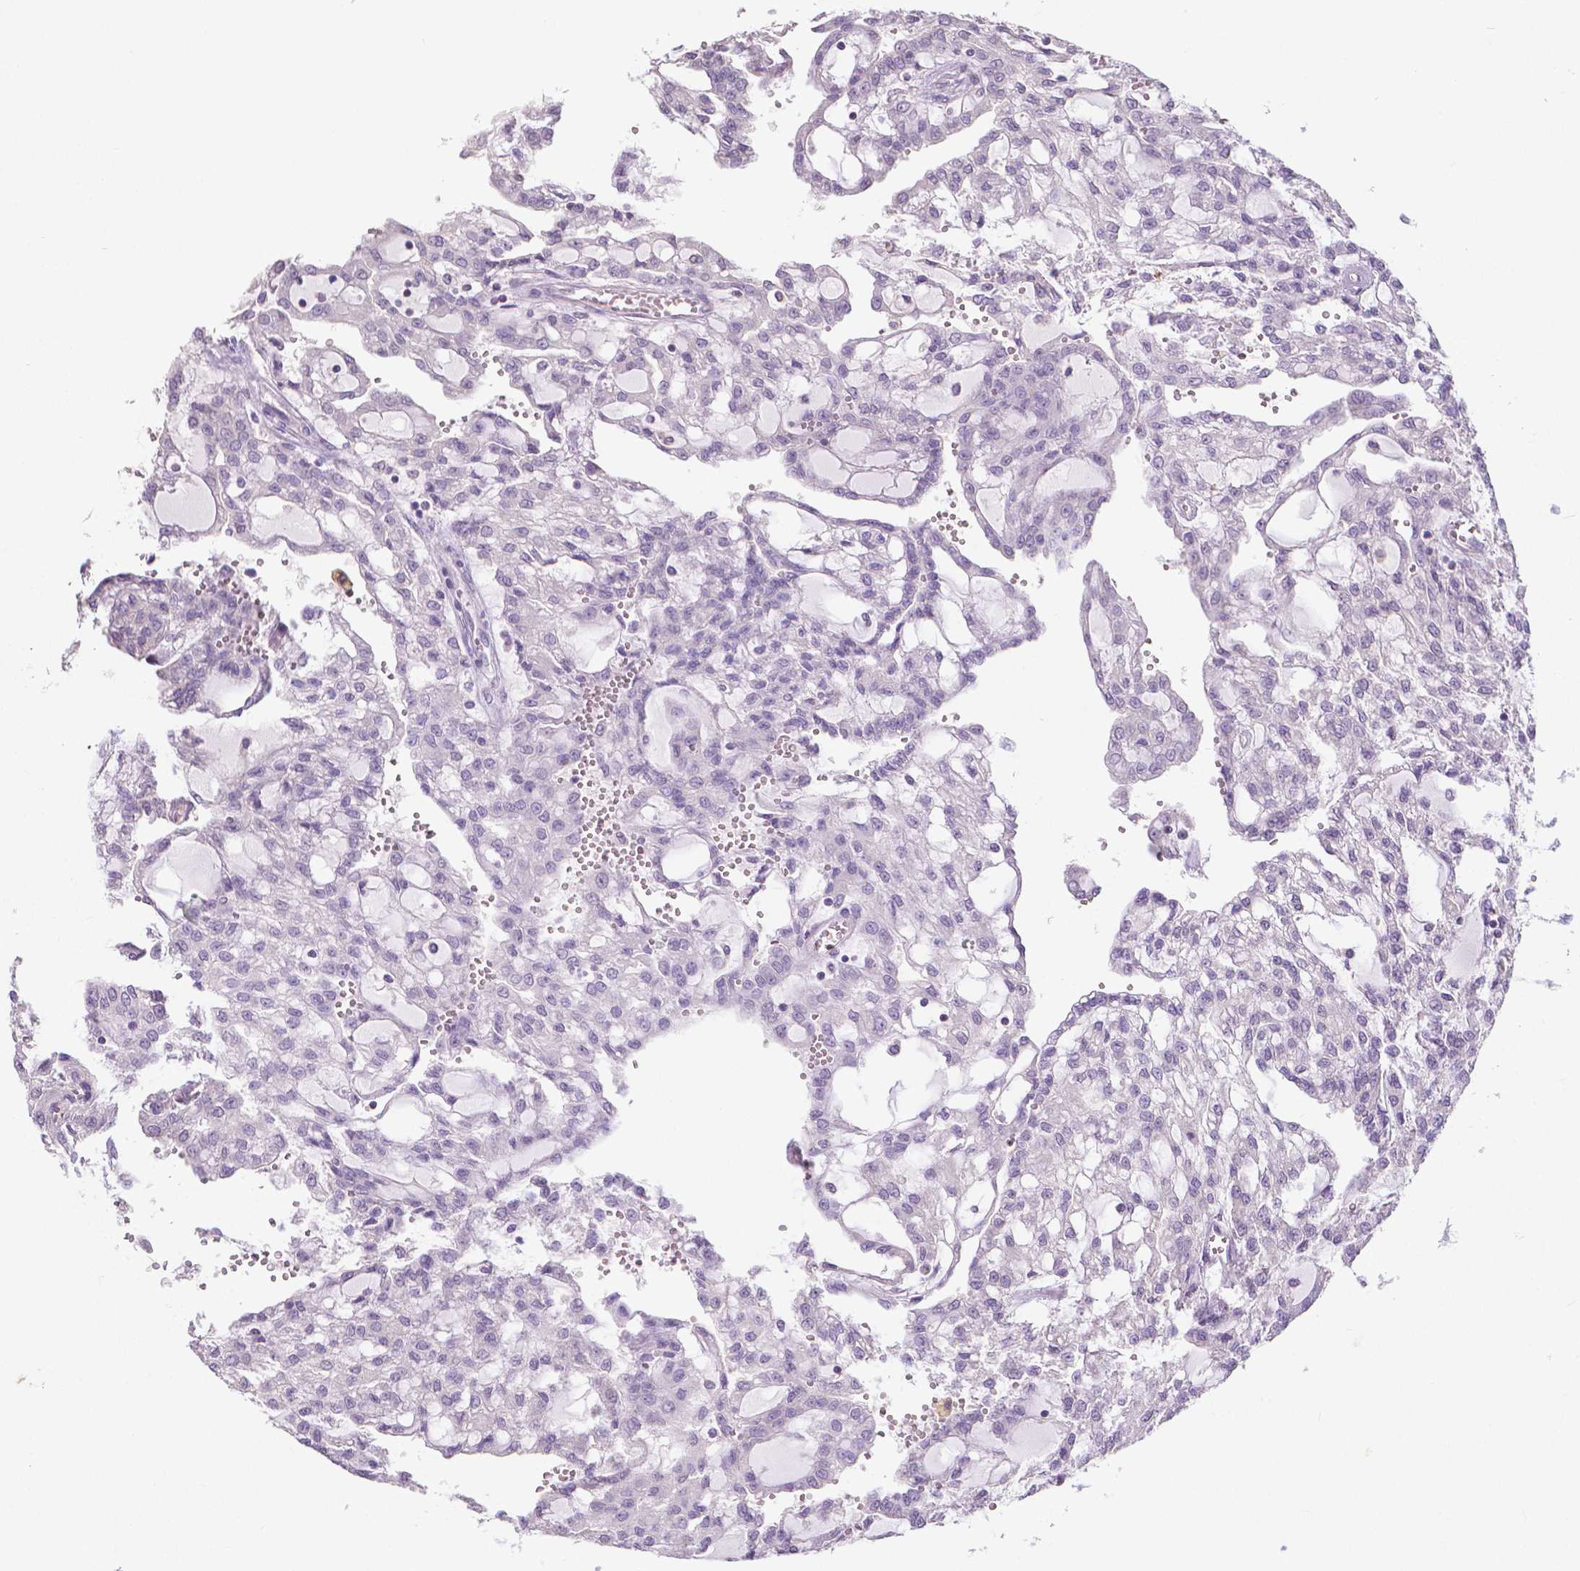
{"staining": {"intensity": "negative", "quantity": "none", "location": "none"}, "tissue": "renal cancer", "cell_type": "Tumor cells", "image_type": "cancer", "snomed": [{"axis": "morphology", "description": "Adenocarcinoma, NOS"}, {"axis": "topography", "description": "Kidney"}], "caption": "Renal adenocarcinoma stained for a protein using immunohistochemistry shows no positivity tumor cells.", "gene": "CRMP1", "patient": {"sex": "male", "age": 63}}